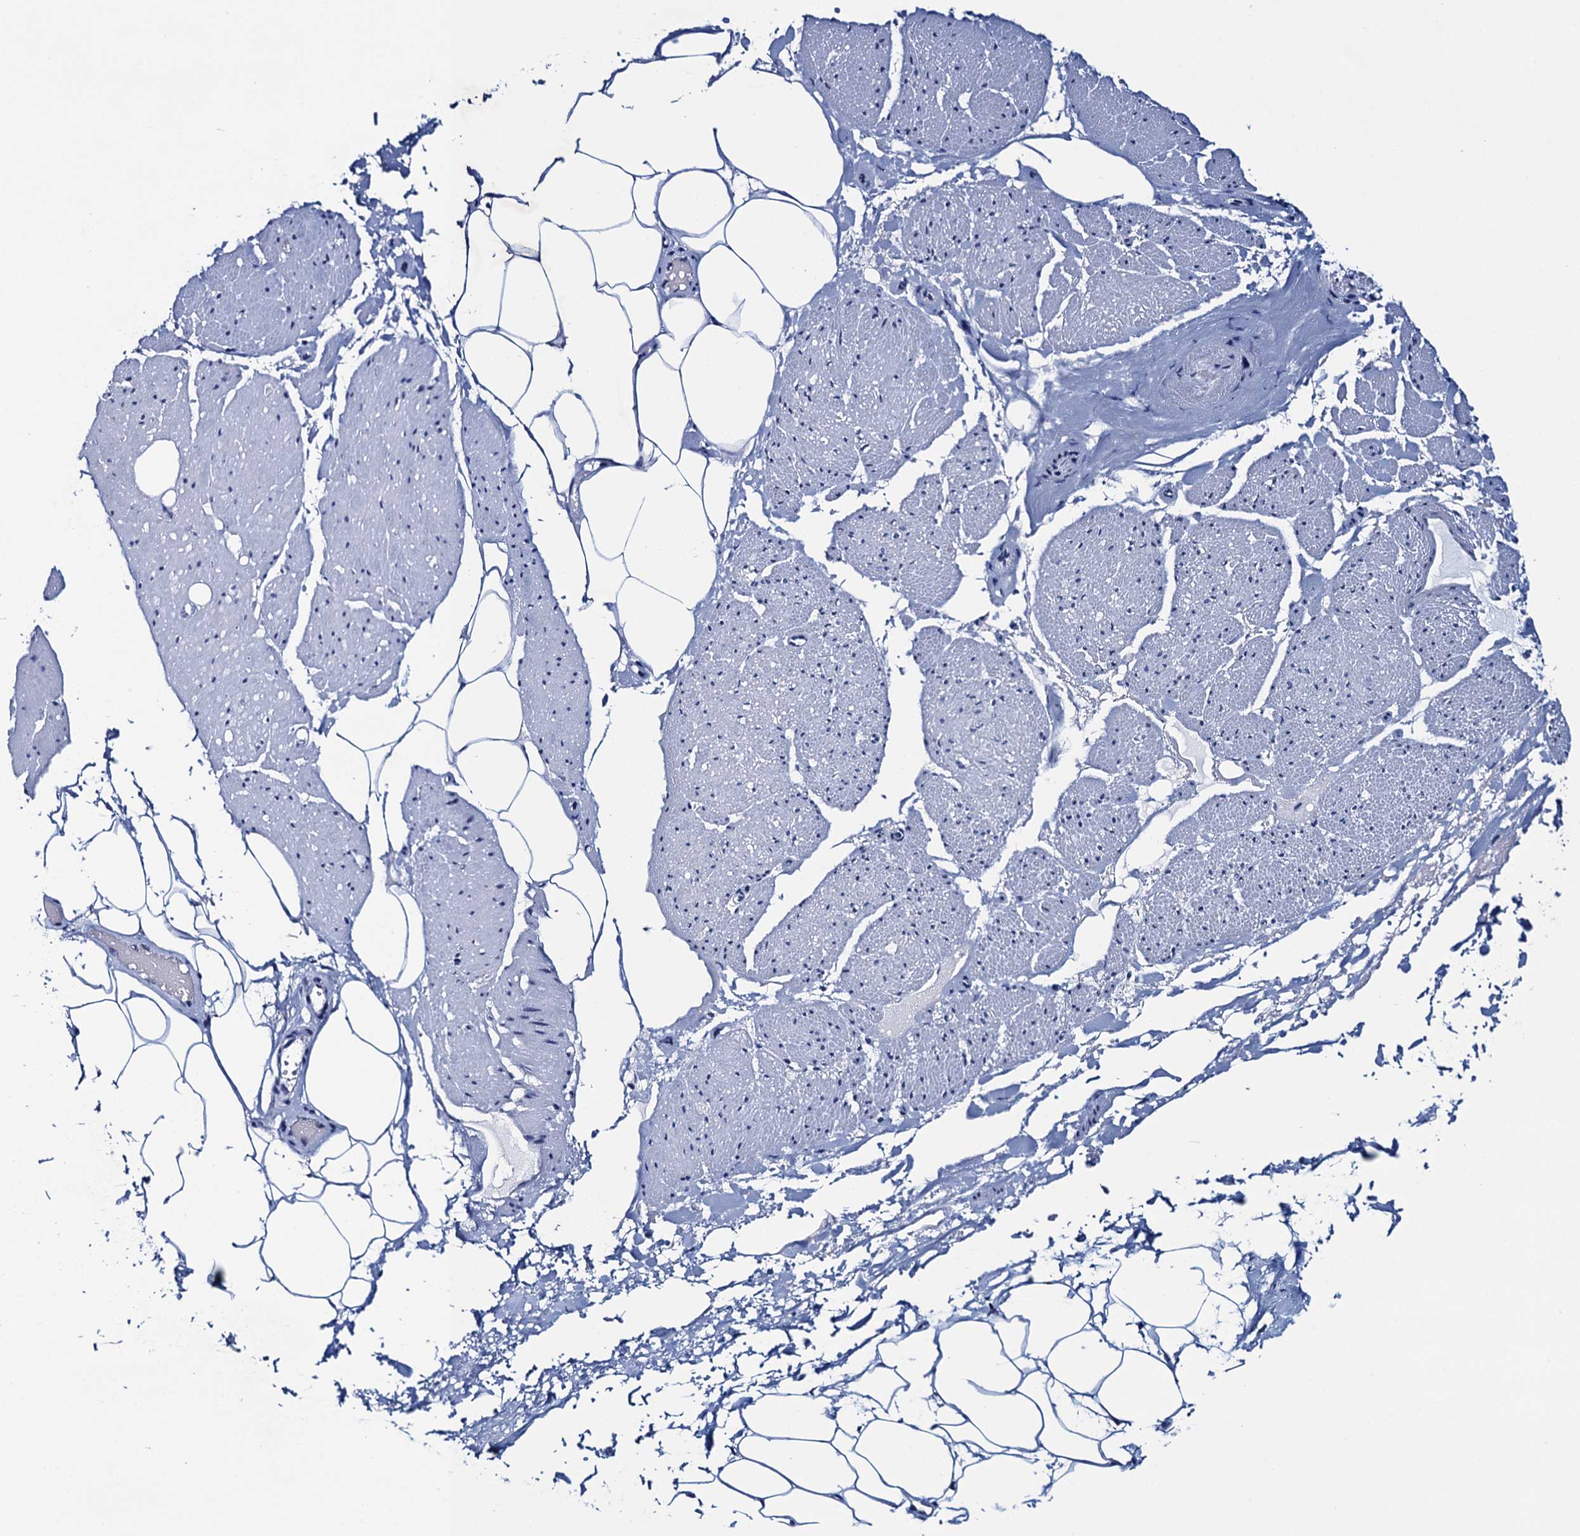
{"staining": {"intensity": "moderate", "quantity": "25%-75%", "location": "nuclear"}, "tissue": "adipose tissue", "cell_type": "Adipocytes", "image_type": "normal", "snomed": [{"axis": "morphology", "description": "Normal tissue, NOS"}, {"axis": "morphology", "description": "Adenocarcinoma, Low grade"}, {"axis": "topography", "description": "Prostate"}, {"axis": "topography", "description": "Peripheral nerve tissue"}], "caption": "Benign adipose tissue was stained to show a protein in brown. There is medium levels of moderate nuclear expression in approximately 25%-75% of adipocytes.", "gene": "HNRNPUL2", "patient": {"sex": "male", "age": 63}}